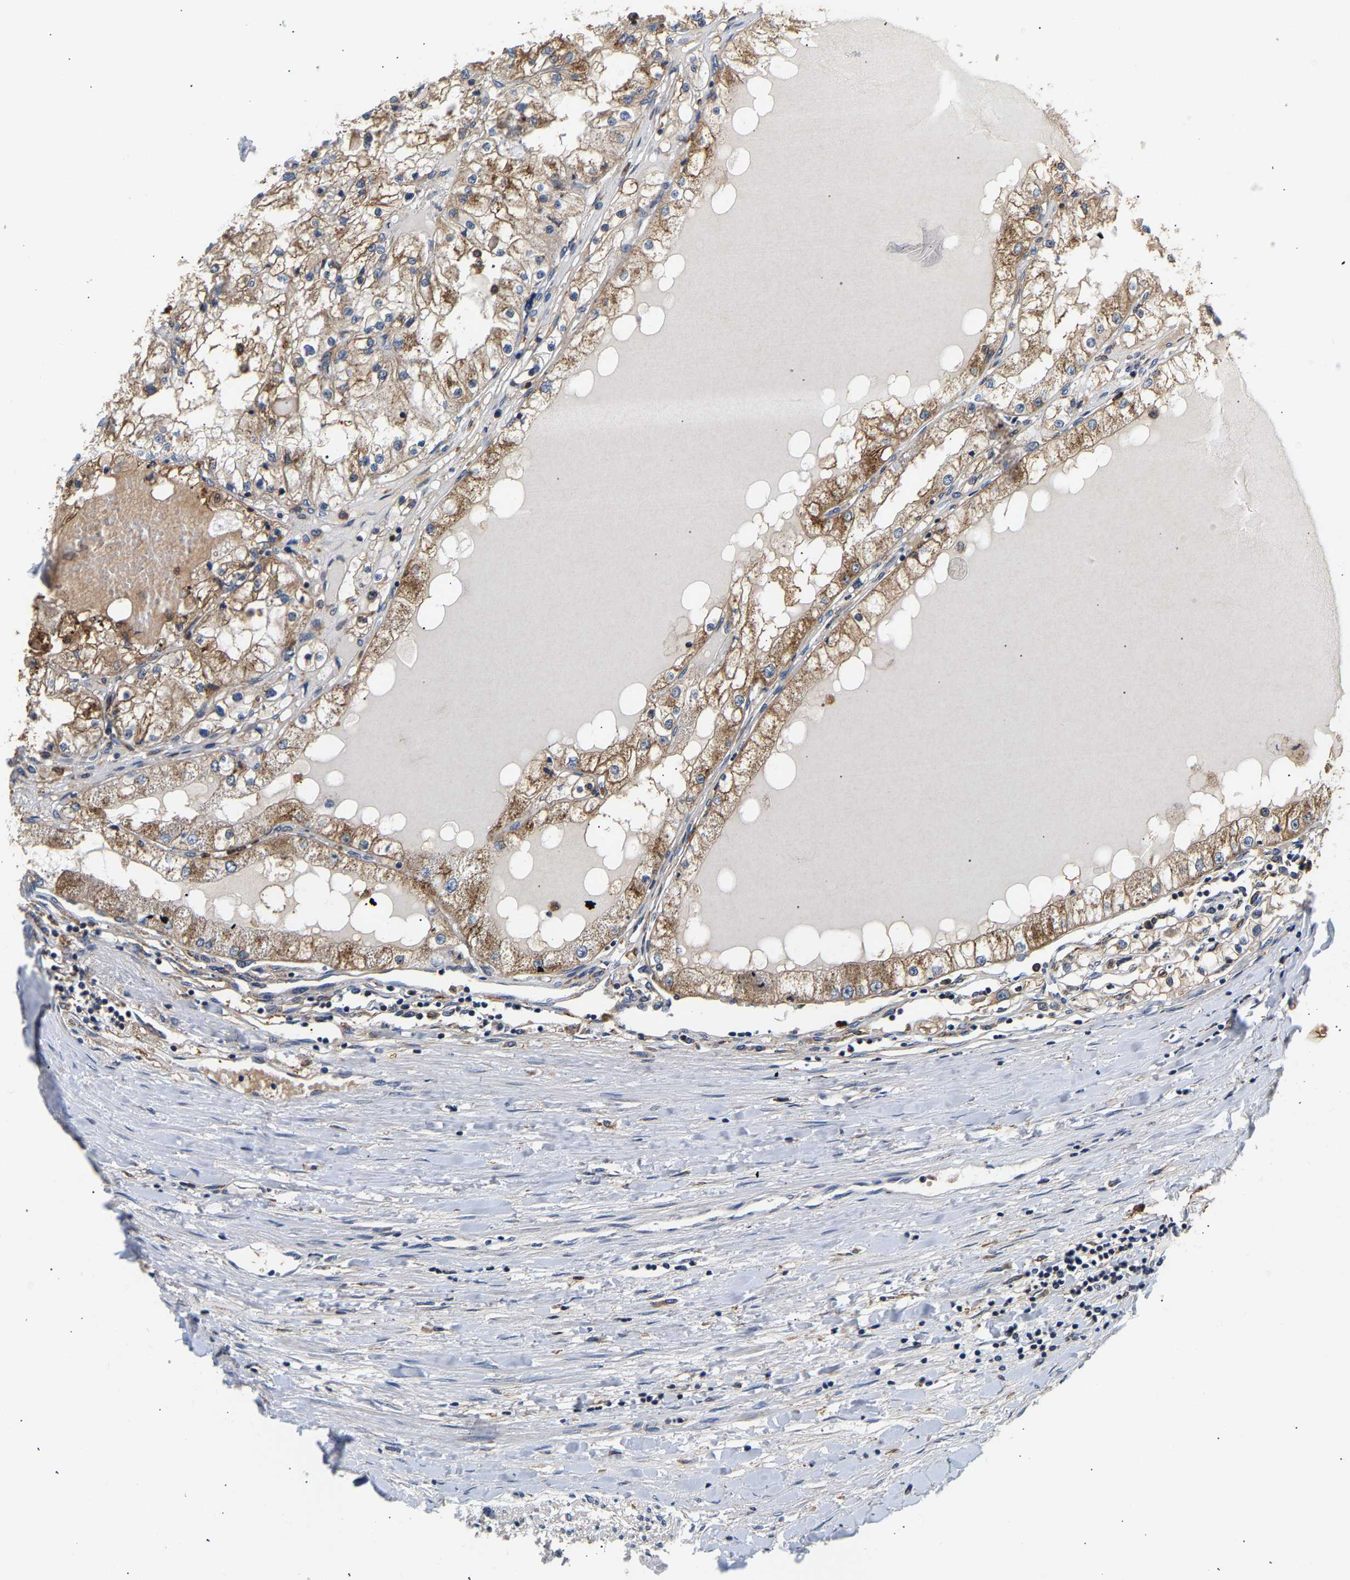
{"staining": {"intensity": "moderate", "quantity": ">75%", "location": "cytoplasmic/membranous"}, "tissue": "renal cancer", "cell_type": "Tumor cells", "image_type": "cancer", "snomed": [{"axis": "morphology", "description": "Adenocarcinoma, NOS"}, {"axis": "topography", "description": "Kidney"}], "caption": "The photomicrograph displays a brown stain indicating the presence of a protein in the cytoplasmic/membranous of tumor cells in renal cancer (adenocarcinoma). The staining was performed using DAB (3,3'-diaminobenzidine), with brown indicating positive protein expression. Nuclei are stained blue with hematoxylin.", "gene": "PPID", "patient": {"sex": "male", "age": 68}}